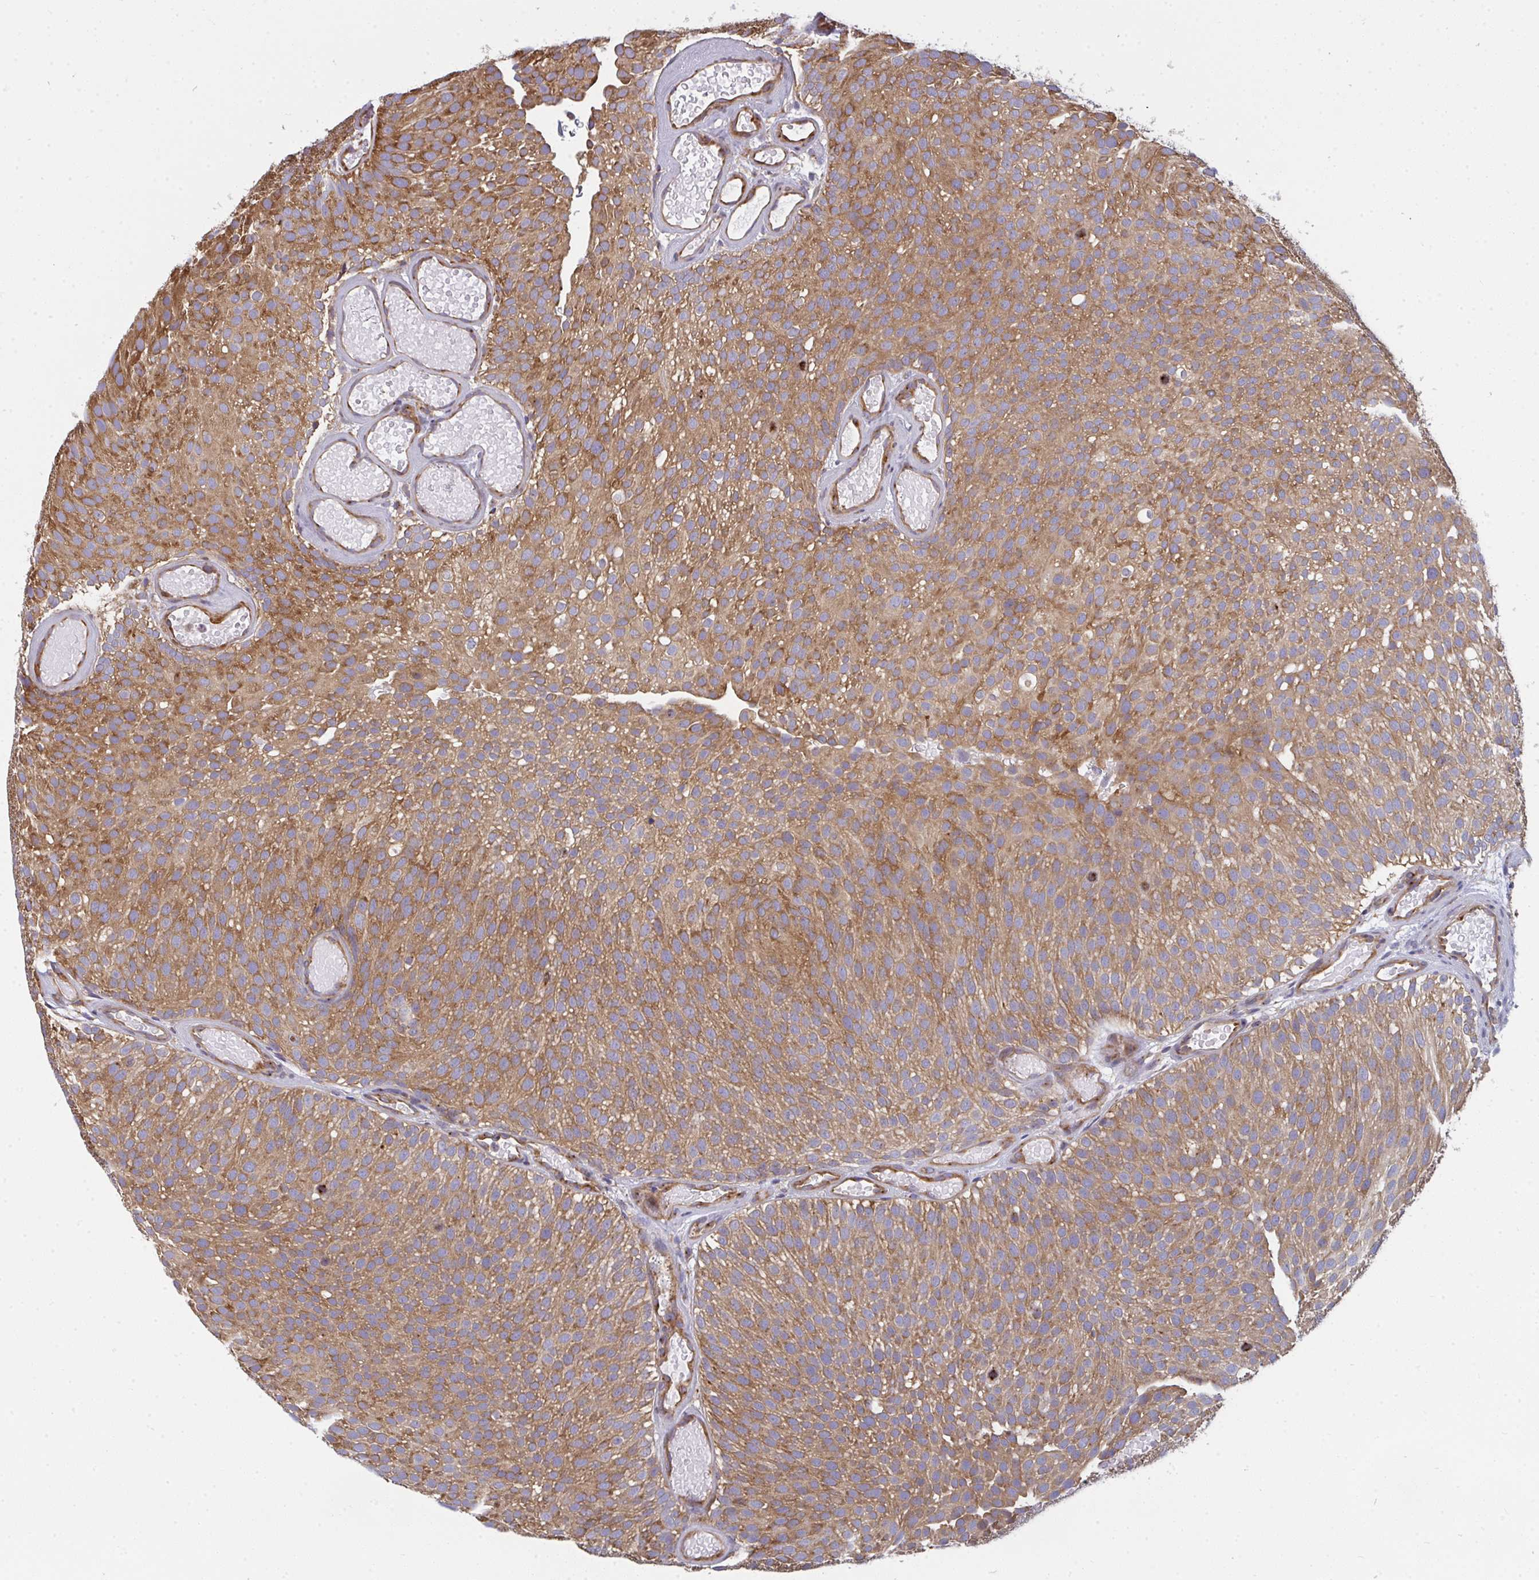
{"staining": {"intensity": "moderate", "quantity": ">75%", "location": "cytoplasmic/membranous"}, "tissue": "urothelial cancer", "cell_type": "Tumor cells", "image_type": "cancer", "snomed": [{"axis": "morphology", "description": "Urothelial carcinoma, Low grade"}, {"axis": "topography", "description": "Urinary bladder"}], "caption": "A brown stain shows moderate cytoplasmic/membranous expression of a protein in human urothelial cancer tumor cells. (Stains: DAB (3,3'-diaminobenzidine) in brown, nuclei in blue, Microscopy: brightfield microscopy at high magnification).", "gene": "DYNC1I2", "patient": {"sex": "male", "age": 78}}